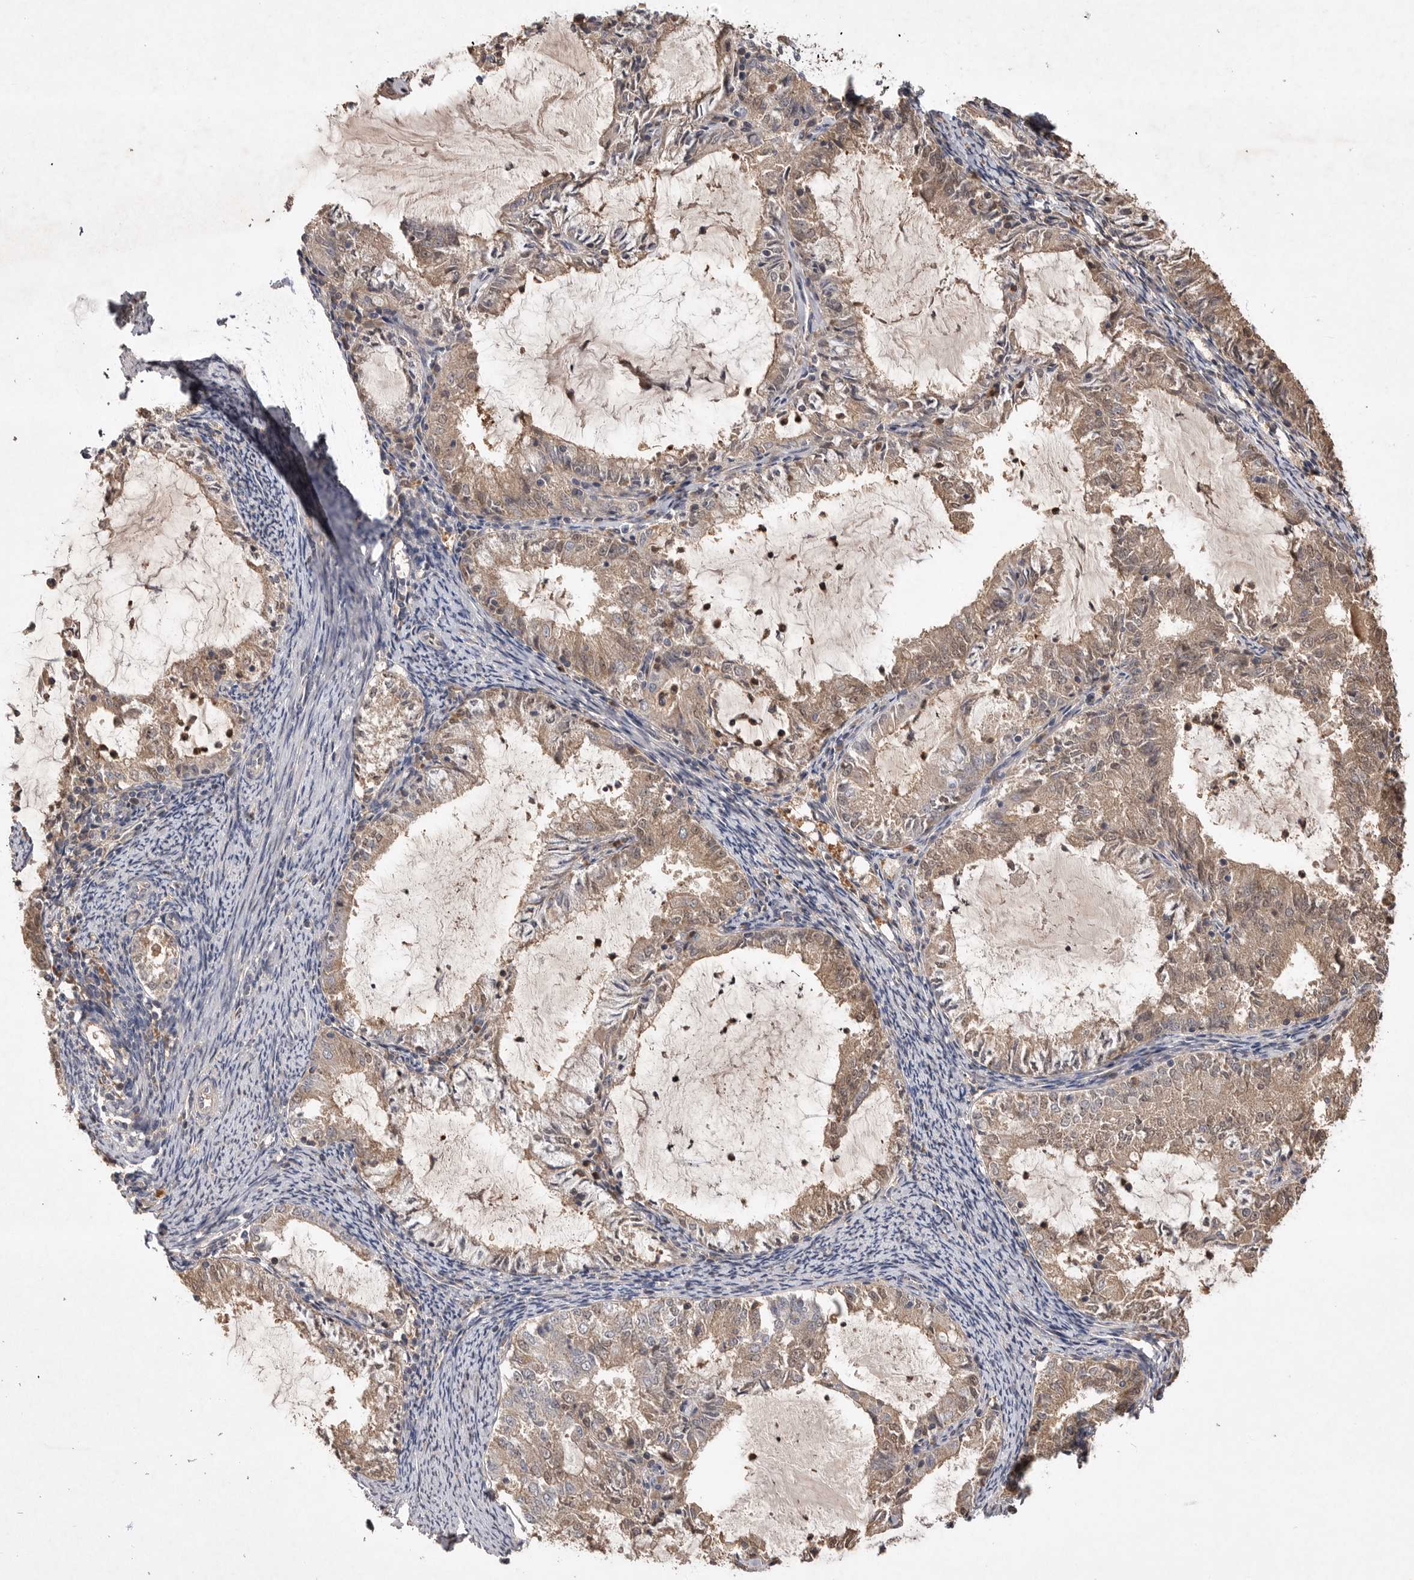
{"staining": {"intensity": "weak", "quantity": ">75%", "location": "cytoplasmic/membranous"}, "tissue": "endometrial cancer", "cell_type": "Tumor cells", "image_type": "cancer", "snomed": [{"axis": "morphology", "description": "Adenocarcinoma, NOS"}, {"axis": "topography", "description": "Endometrium"}], "caption": "Adenocarcinoma (endometrial) stained with immunohistochemistry reveals weak cytoplasmic/membranous expression in about >75% of tumor cells. Immunohistochemistry stains the protein of interest in brown and the nuclei are stained blue.", "gene": "VN1R4", "patient": {"sex": "female", "age": 57}}